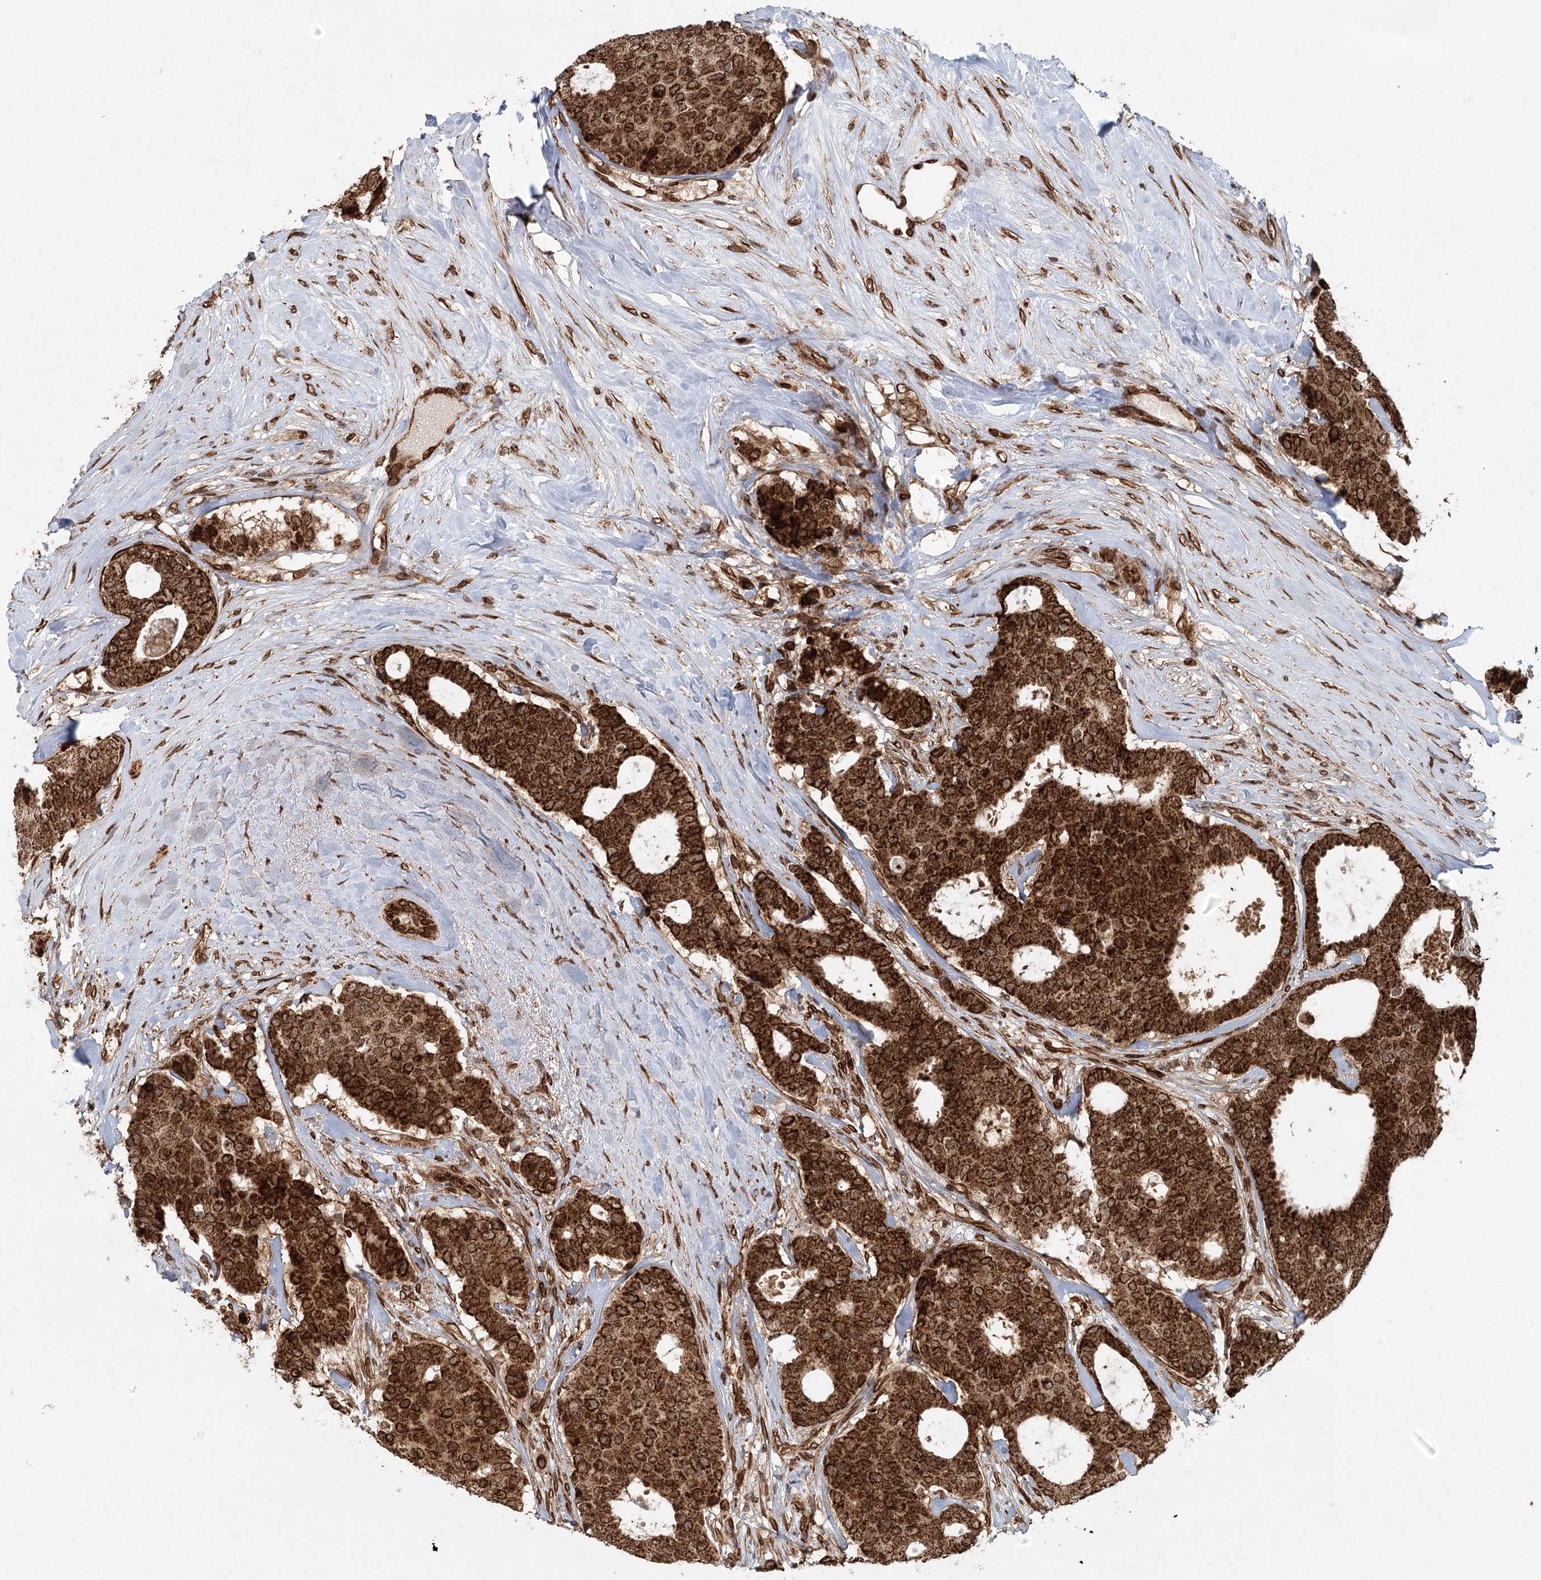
{"staining": {"intensity": "strong", "quantity": ">75%", "location": "cytoplasmic/membranous"}, "tissue": "breast cancer", "cell_type": "Tumor cells", "image_type": "cancer", "snomed": [{"axis": "morphology", "description": "Duct carcinoma"}, {"axis": "topography", "description": "Breast"}], "caption": "Tumor cells demonstrate strong cytoplasmic/membranous positivity in about >75% of cells in breast cancer (infiltrating ductal carcinoma).", "gene": "BCKDHA", "patient": {"sex": "female", "age": 75}}